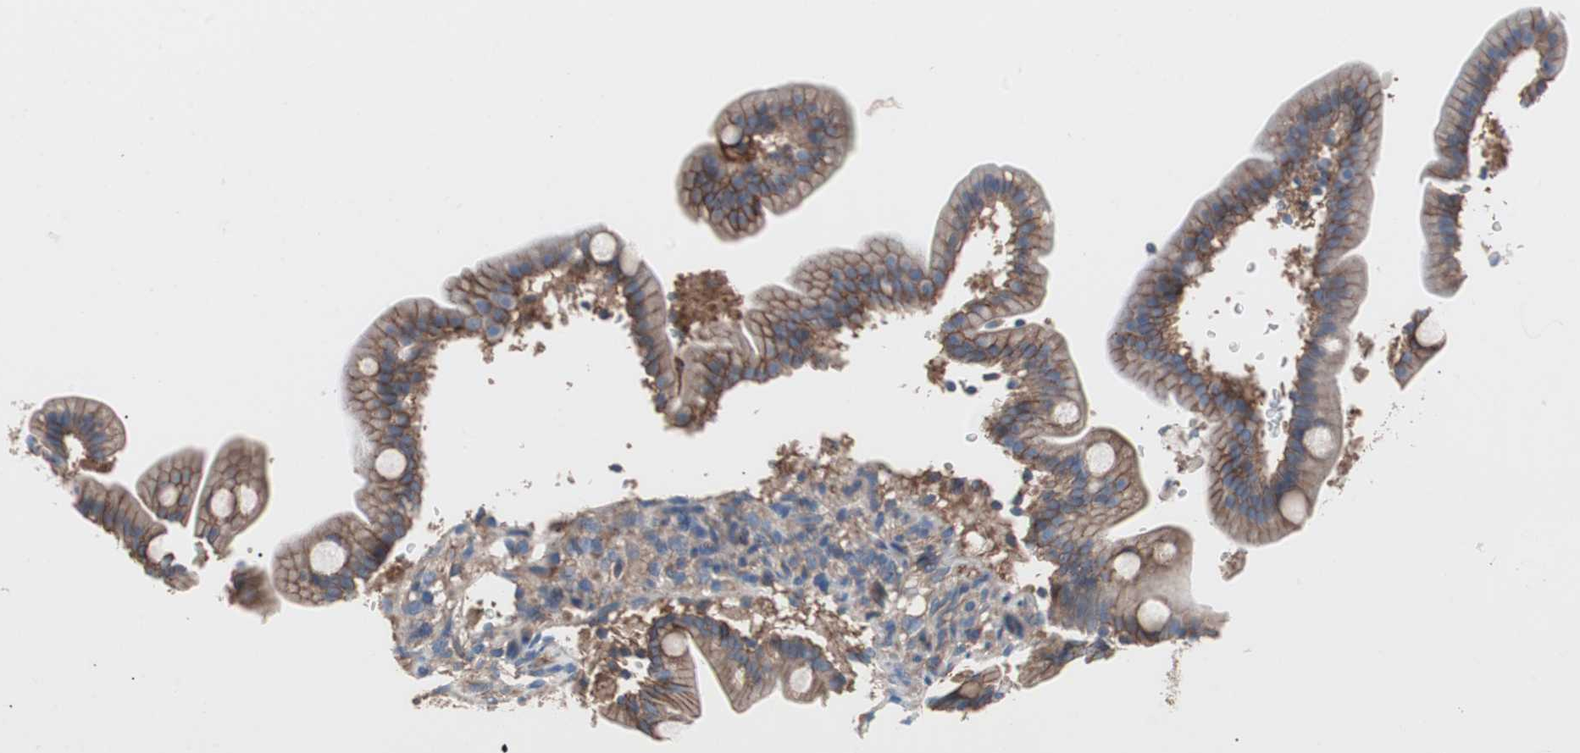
{"staining": {"intensity": "weak", "quantity": ">75%", "location": "cytoplasmic/membranous"}, "tissue": "duodenum", "cell_type": "Glandular cells", "image_type": "normal", "snomed": [{"axis": "morphology", "description": "Normal tissue, NOS"}, {"axis": "topography", "description": "Duodenum"}], "caption": "Benign duodenum was stained to show a protein in brown. There is low levels of weak cytoplasmic/membranous positivity in about >75% of glandular cells. The protein is shown in brown color, while the nuclei are stained blue.", "gene": "GPR160", "patient": {"sex": "male", "age": 54}}